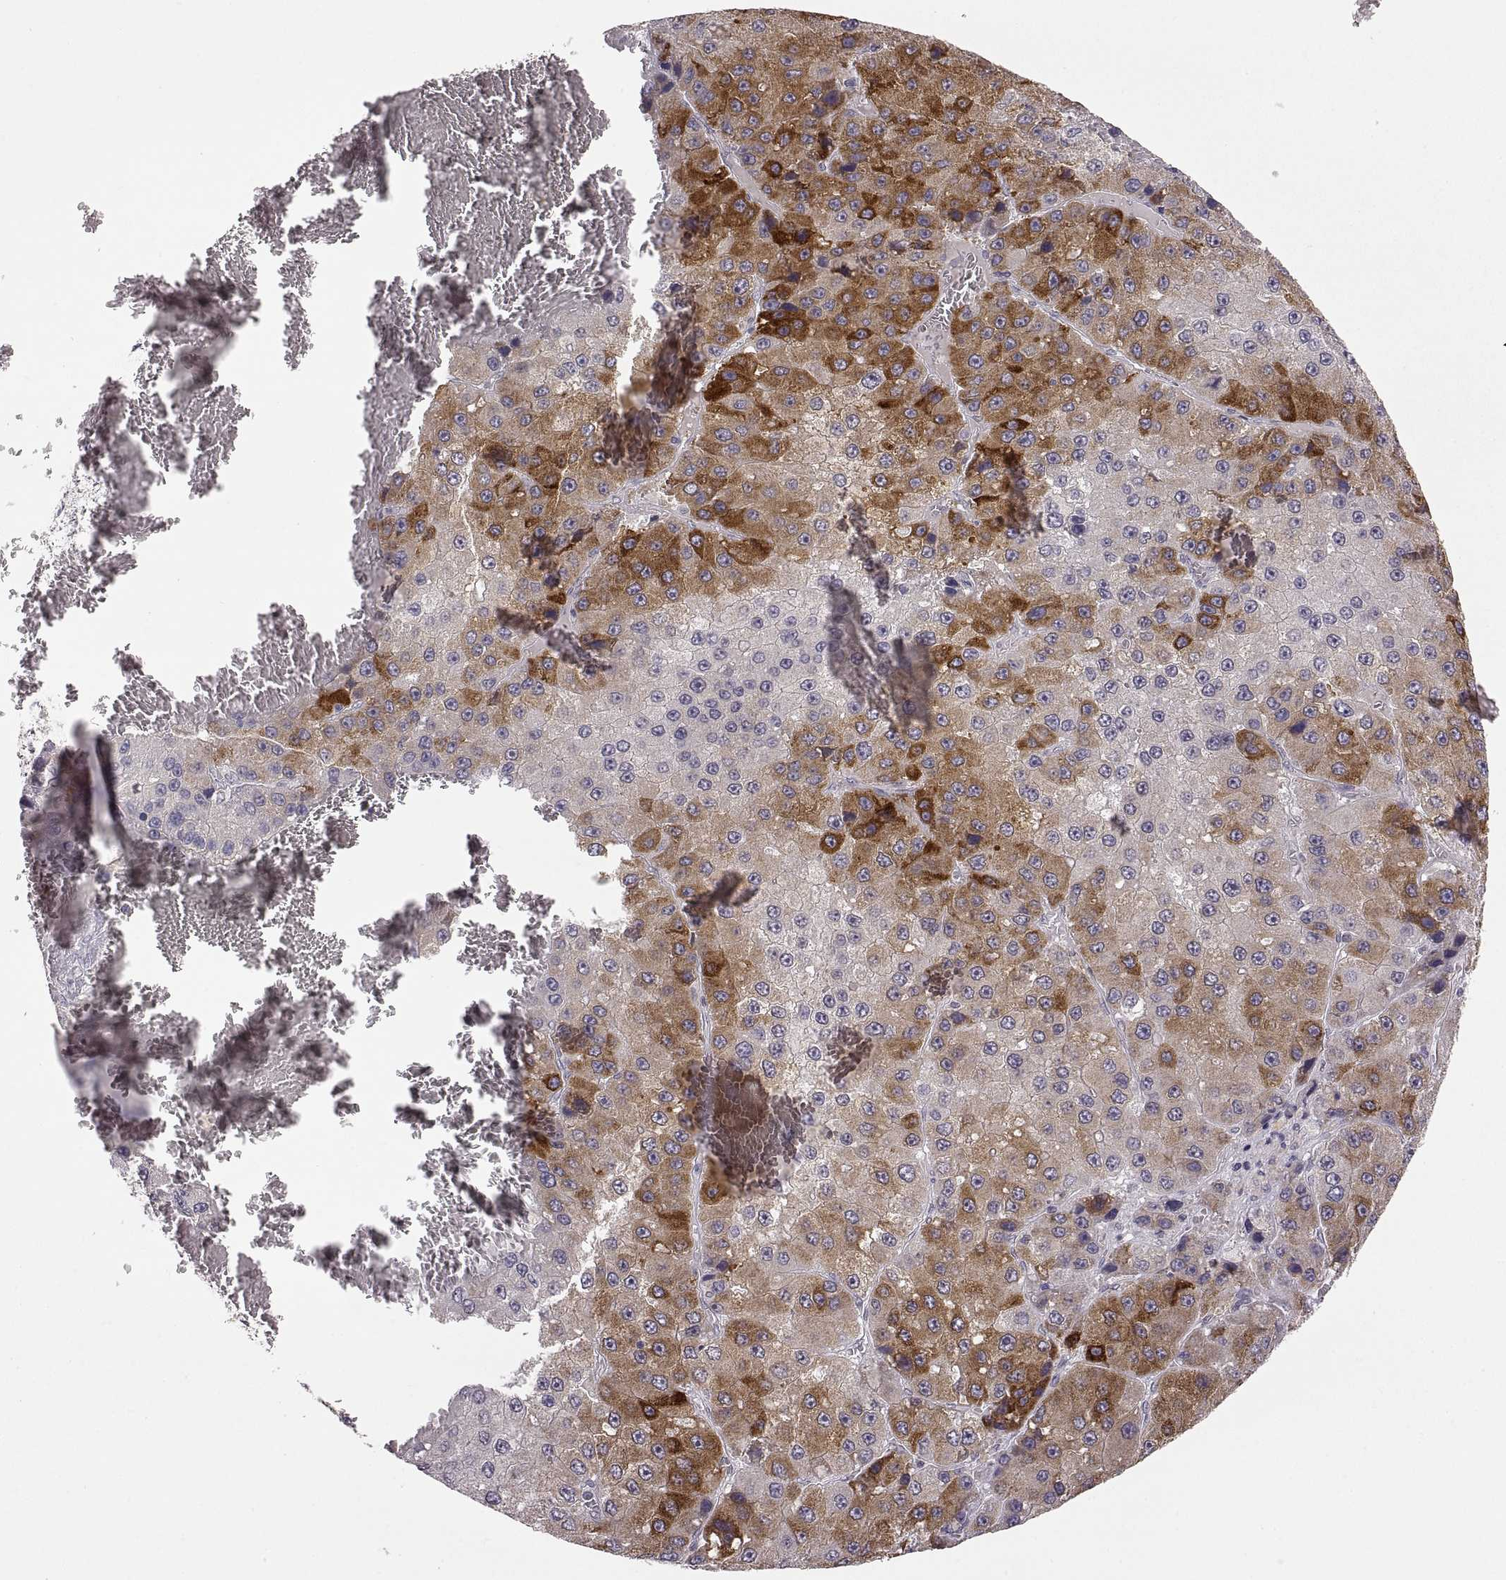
{"staining": {"intensity": "strong", "quantity": "25%-75%", "location": "cytoplasmic/membranous"}, "tissue": "liver cancer", "cell_type": "Tumor cells", "image_type": "cancer", "snomed": [{"axis": "morphology", "description": "Carcinoma, Hepatocellular, NOS"}, {"axis": "topography", "description": "Liver"}], "caption": "Tumor cells display high levels of strong cytoplasmic/membranous positivity in about 25%-75% of cells in liver cancer (hepatocellular carcinoma). (Stains: DAB (3,3'-diaminobenzidine) in brown, nuclei in blue, Microscopy: brightfield microscopy at high magnification).", "gene": "HMGCR", "patient": {"sex": "female", "age": 73}}